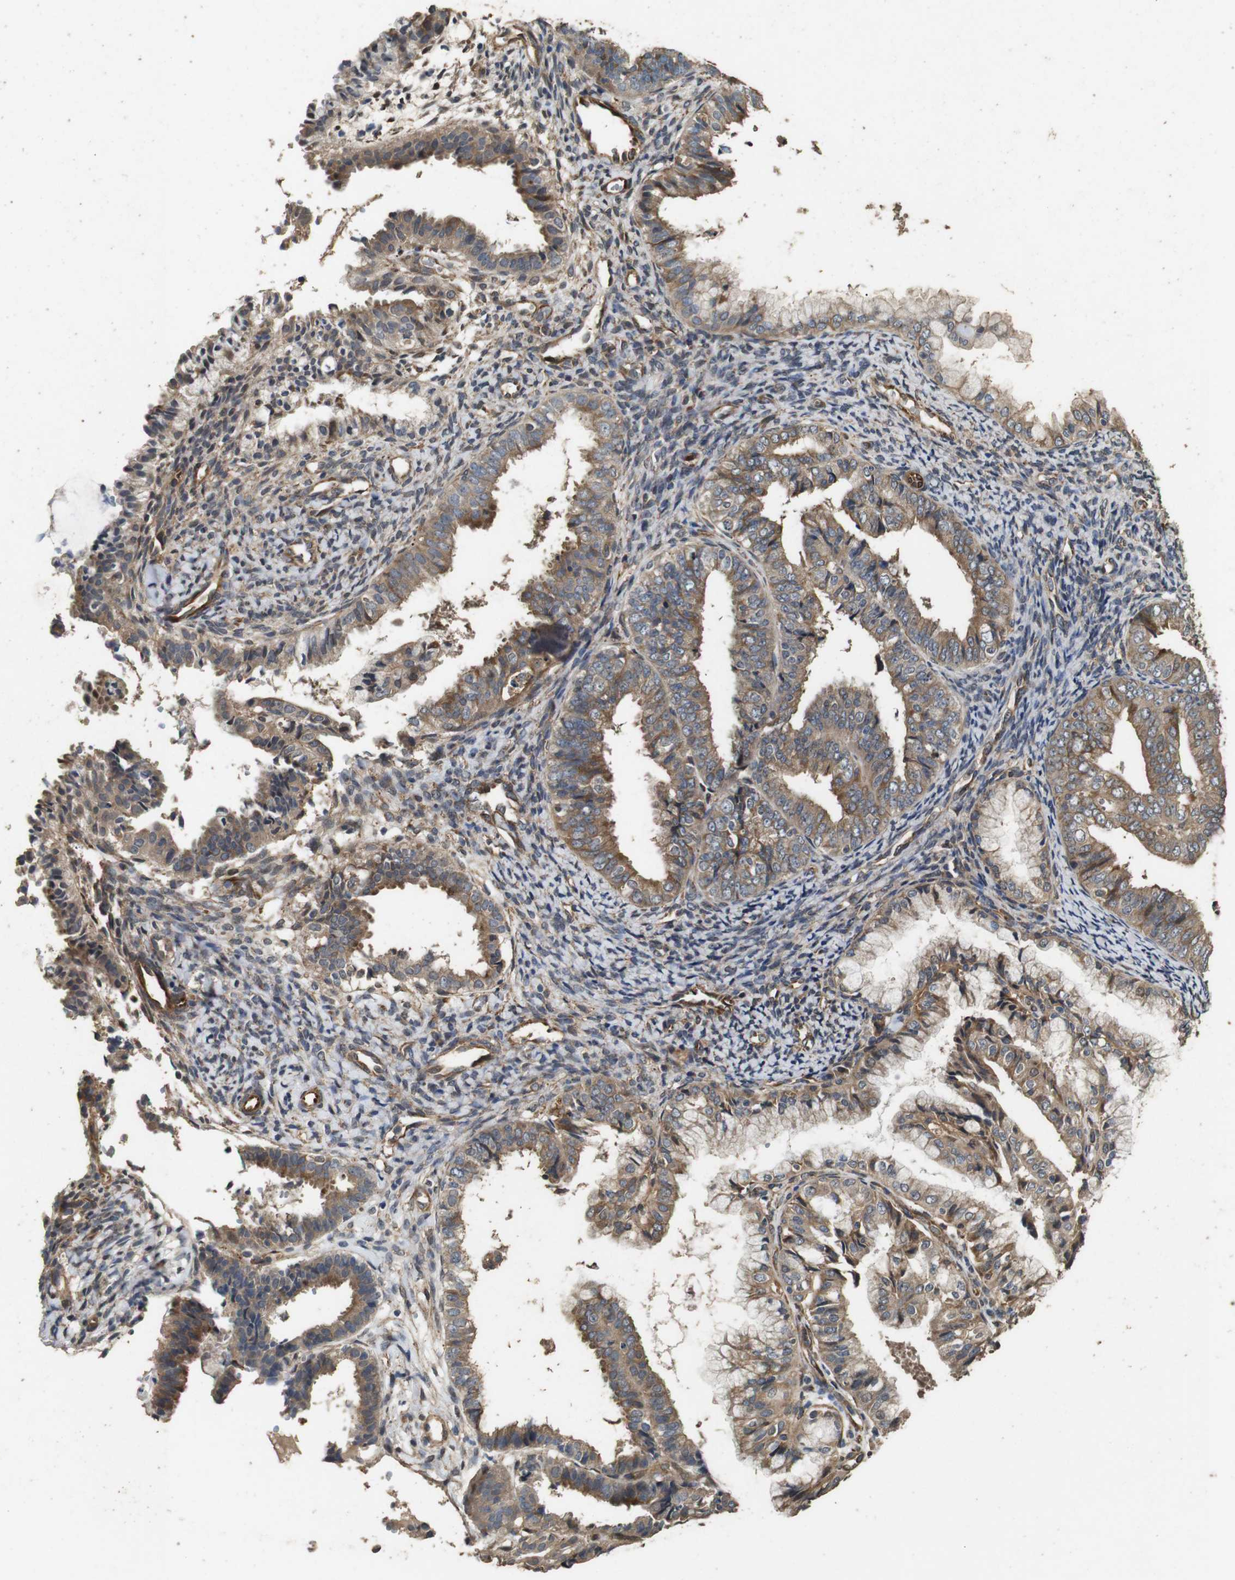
{"staining": {"intensity": "moderate", "quantity": ">75%", "location": "cytoplasmic/membranous"}, "tissue": "endometrial cancer", "cell_type": "Tumor cells", "image_type": "cancer", "snomed": [{"axis": "morphology", "description": "Adenocarcinoma, NOS"}, {"axis": "topography", "description": "Endometrium"}], "caption": "IHC staining of adenocarcinoma (endometrial), which demonstrates medium levels of moderate cytoplasmic/membranous positivity in approximately >75% of tumor cells indicating moderate cytoplasmic/membranous protein staining. The staining was performed using DAB (3,3'-diaminobenzidine) (brown) for protein detection and nuclei were counterstained in hematoxylin (blue).", "gene": "CNPY4", "patient": {"sex": "female", "age": 63}}